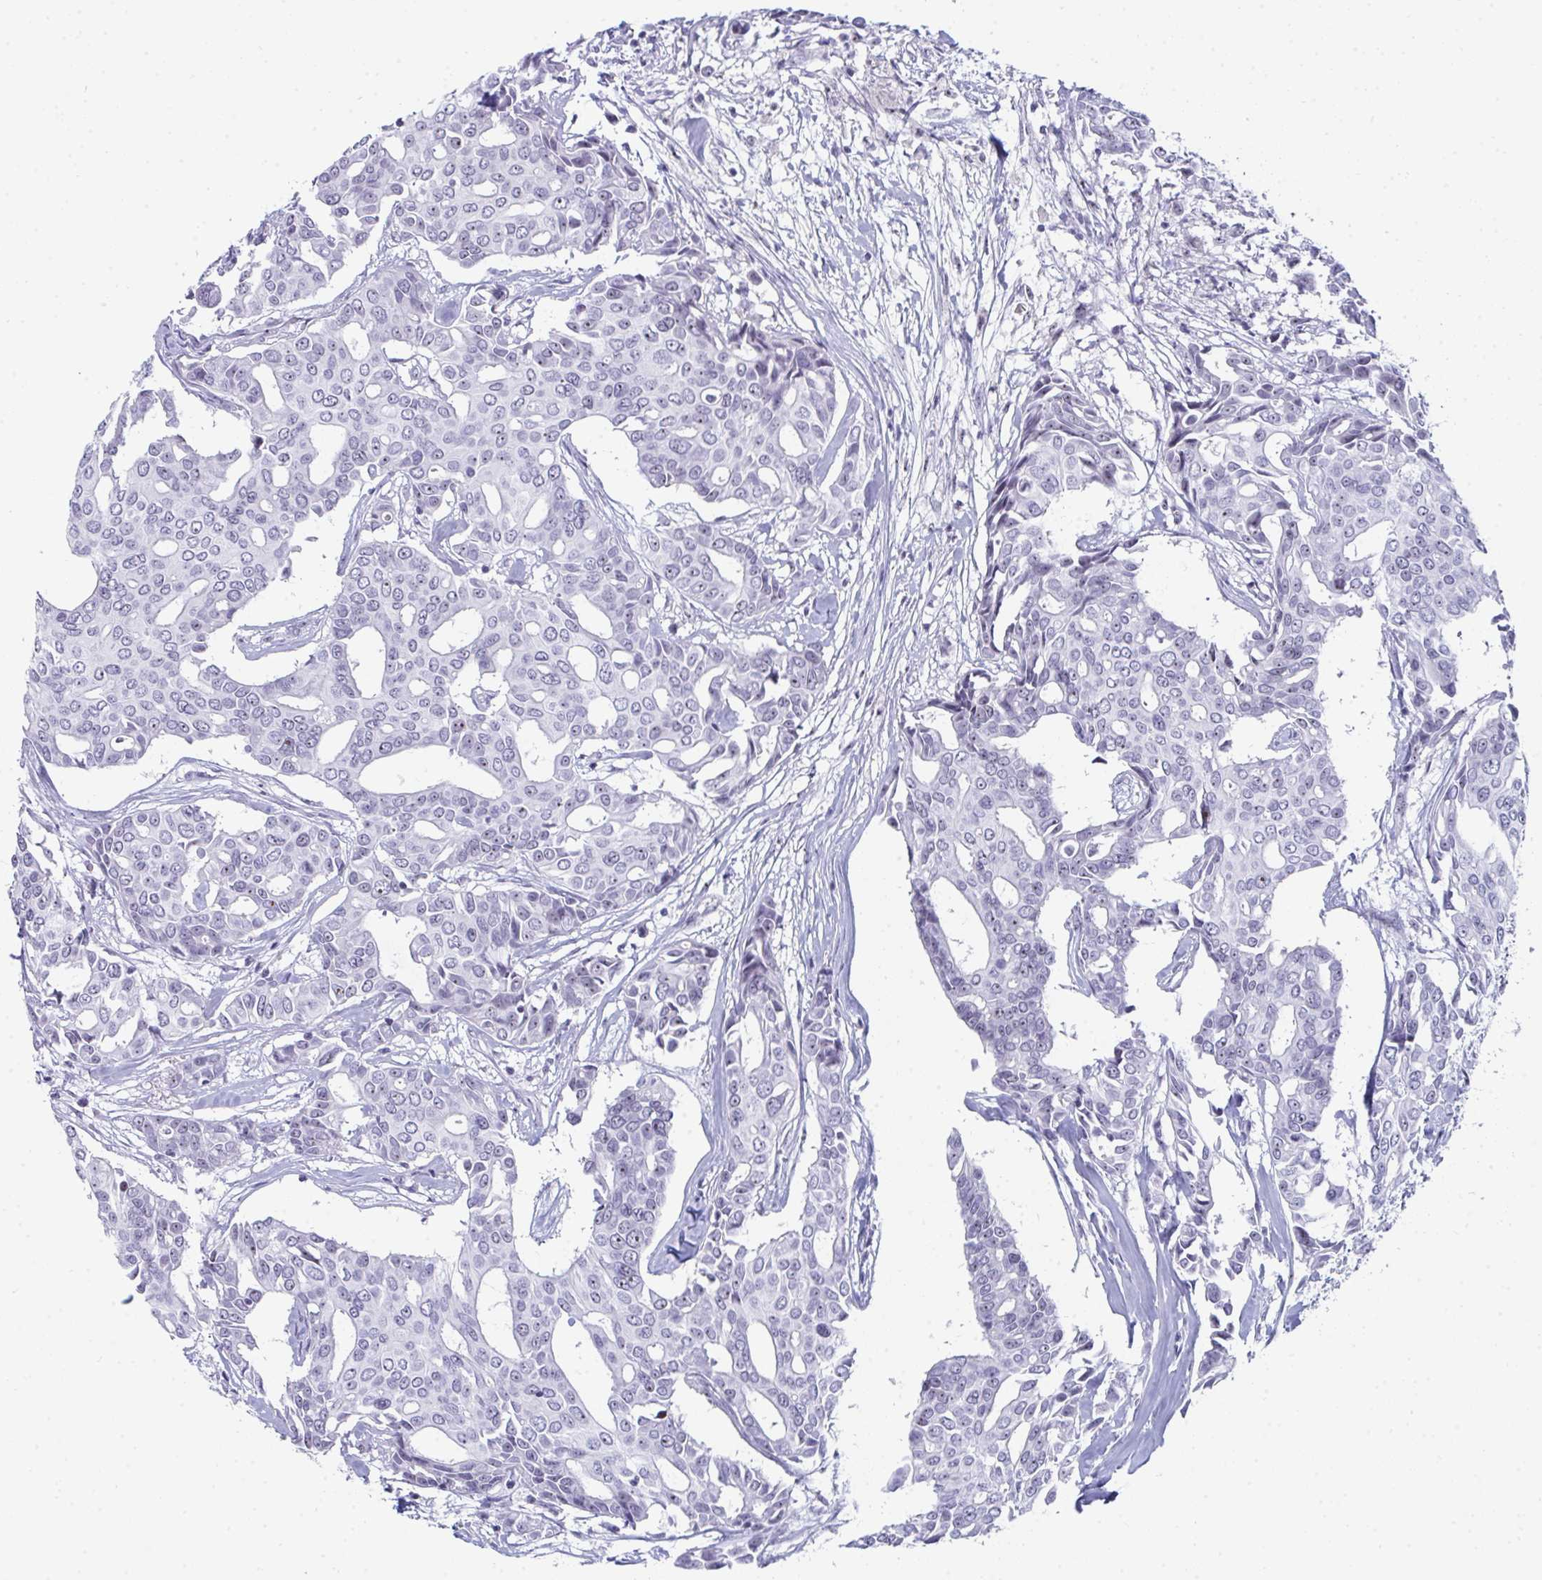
{"staining": {"intensity": "weak", "quantity": "<25%", "location": "nuclear"}, "tissue": "breast cancer", "cell_type": "Tumor cells", "image_type": "cancer", "snomed": [{"axis": "morphology", "description": "Duct carcinoma"}, {"axis": "topography", "description": "Breast"}], "caption": "An immunohistochemistry (IHC) image of breast cancer is shown. There is no staining in tumor cells of breast cancer. (DAB (3,3'-diaminobenzidine) immunohistochemistry with hematoxylin counter stain).", "gene": "NOP10", "patient": {"sex": "female", "age": 54}}